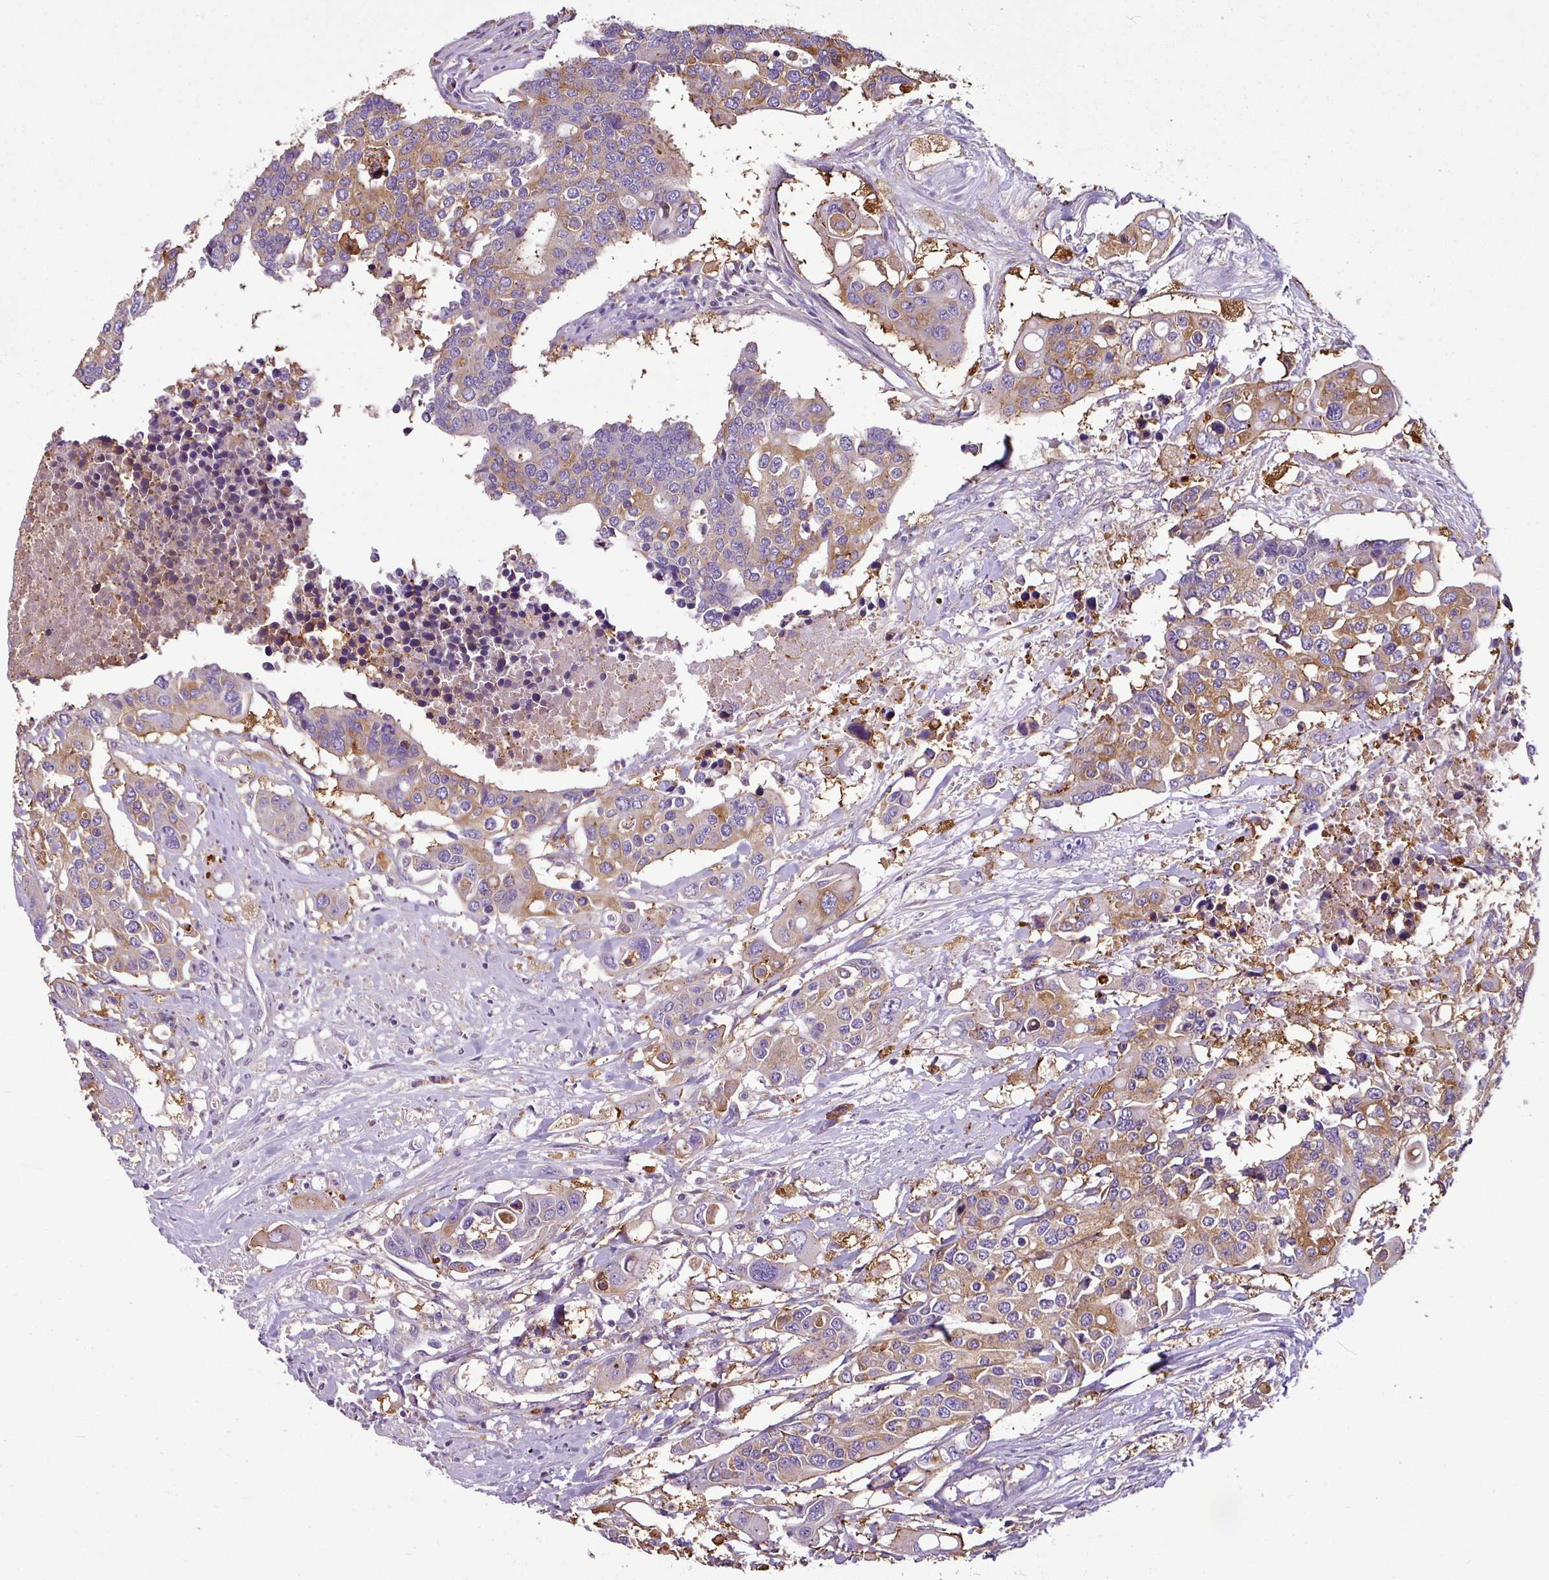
{"staining": {"intensity": "moderate", "quantity": "25%-75%", "location": "cytoplasmic/membranous"}, "tissue": "colorectal cancer", "cell_type": "Tumor cells", "image_type": "cancer", "snomed": [{"axis": "morphology", "description": "Adenocarcinoma, NOS"}, {"axis": "topography", "description": "Colon"}], "caption": "DAB immunohistochemical staining of colorectal cancer (adenocarcinoma) displays moderate cytoplasmic/membranous protein positivity in about 25%-75% of tumor cells. The protein of interest is shown in brown color, while the nuclei are stained blue.", "gene": "XNDC1N", "patient": {"sex": "male", "age": 77}}